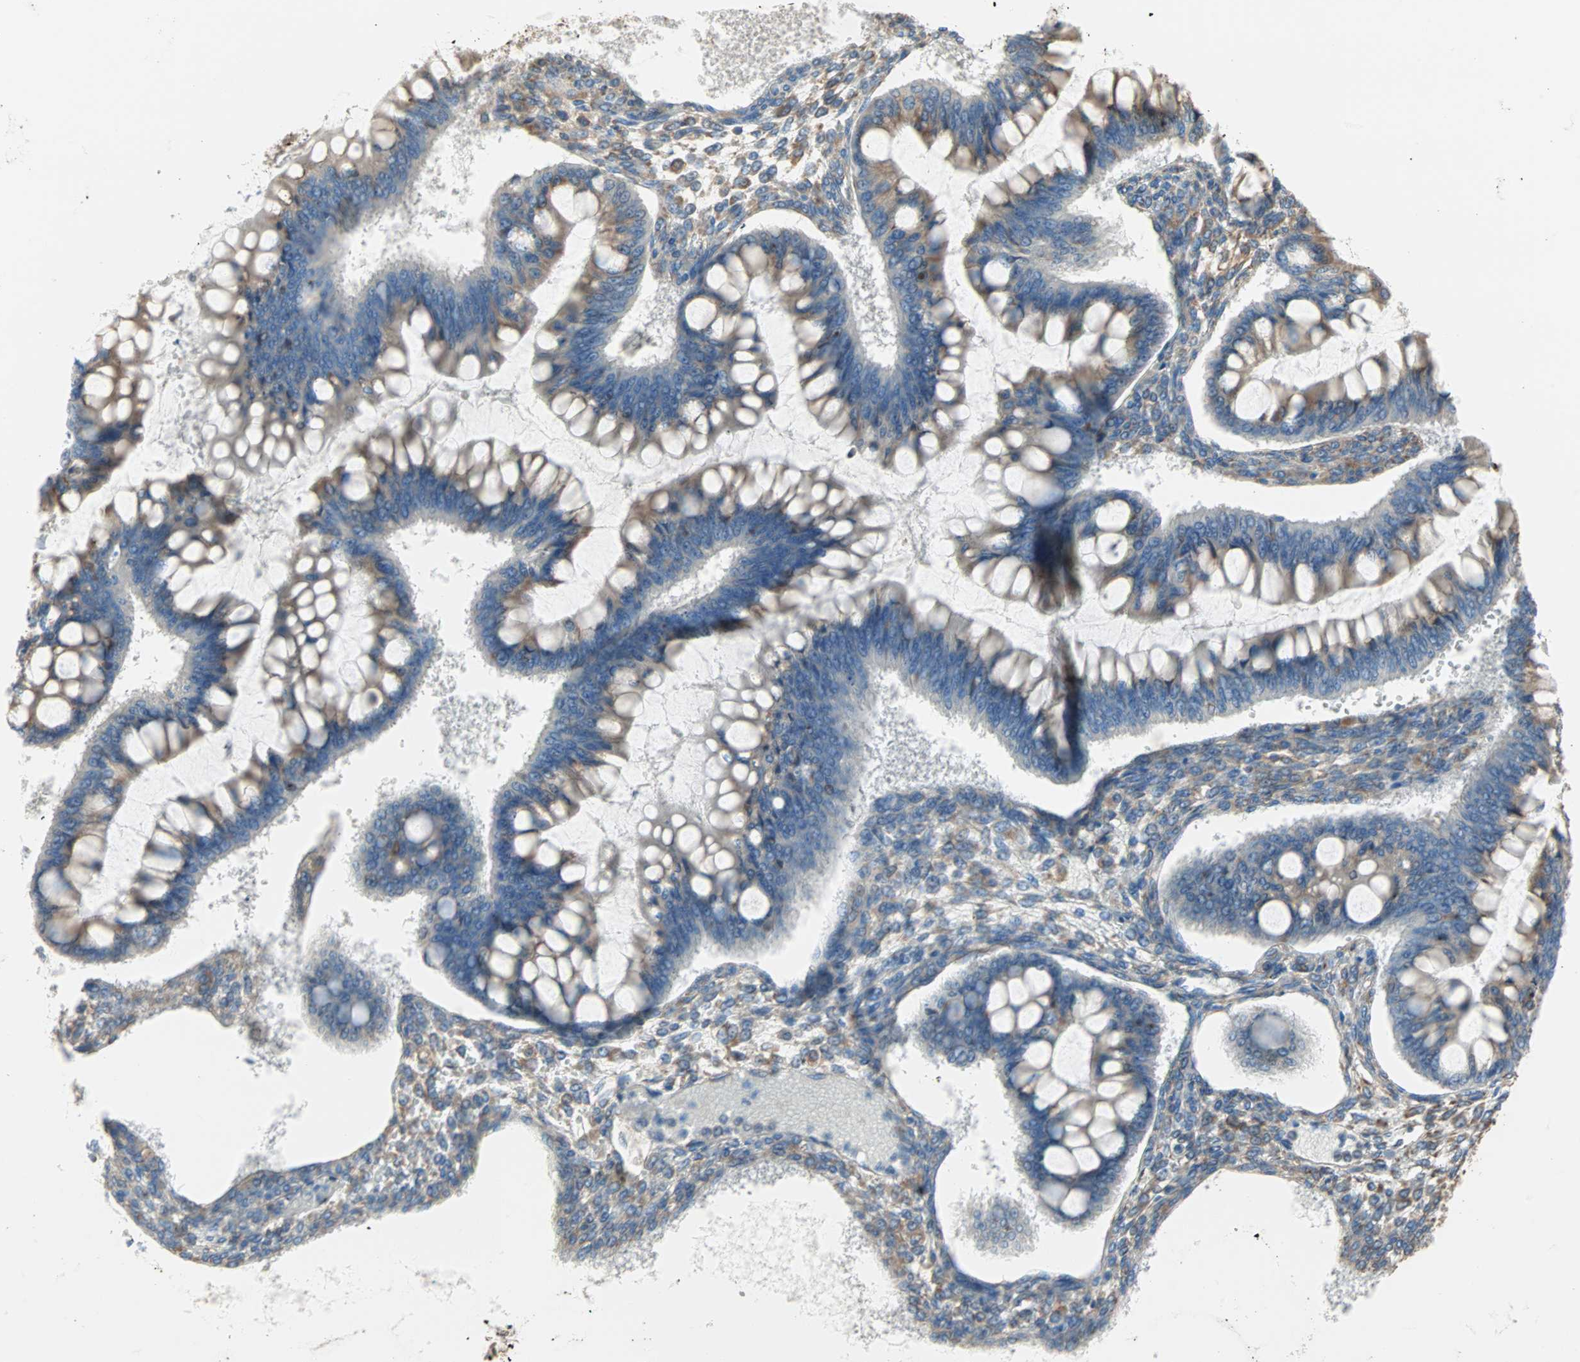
{"staining": {"intensity": "moderate", "quantity": ">75%", "location": "cytoplasmic/membranous"}, "tissue": "ovarian cancer", "cell_type": "Tumor cells", "image_type": "cancer", "snomed": [{"axis": "morphology", "description": "Cystadenocarcinoma, mucinous, NOS"}, {"axis": "topography", "description": "Ovary"}], "caption": "DAB immunohistochemical staining of ovarian cancer displays moderate cytoplasmic/membranous protein staining in approximately >75% of tumor cells. The protein is shown in brown color, while the nuclei are stained blue.", "gene": "PLCXD1", "patient": {"sex": "female", "age": 73}}